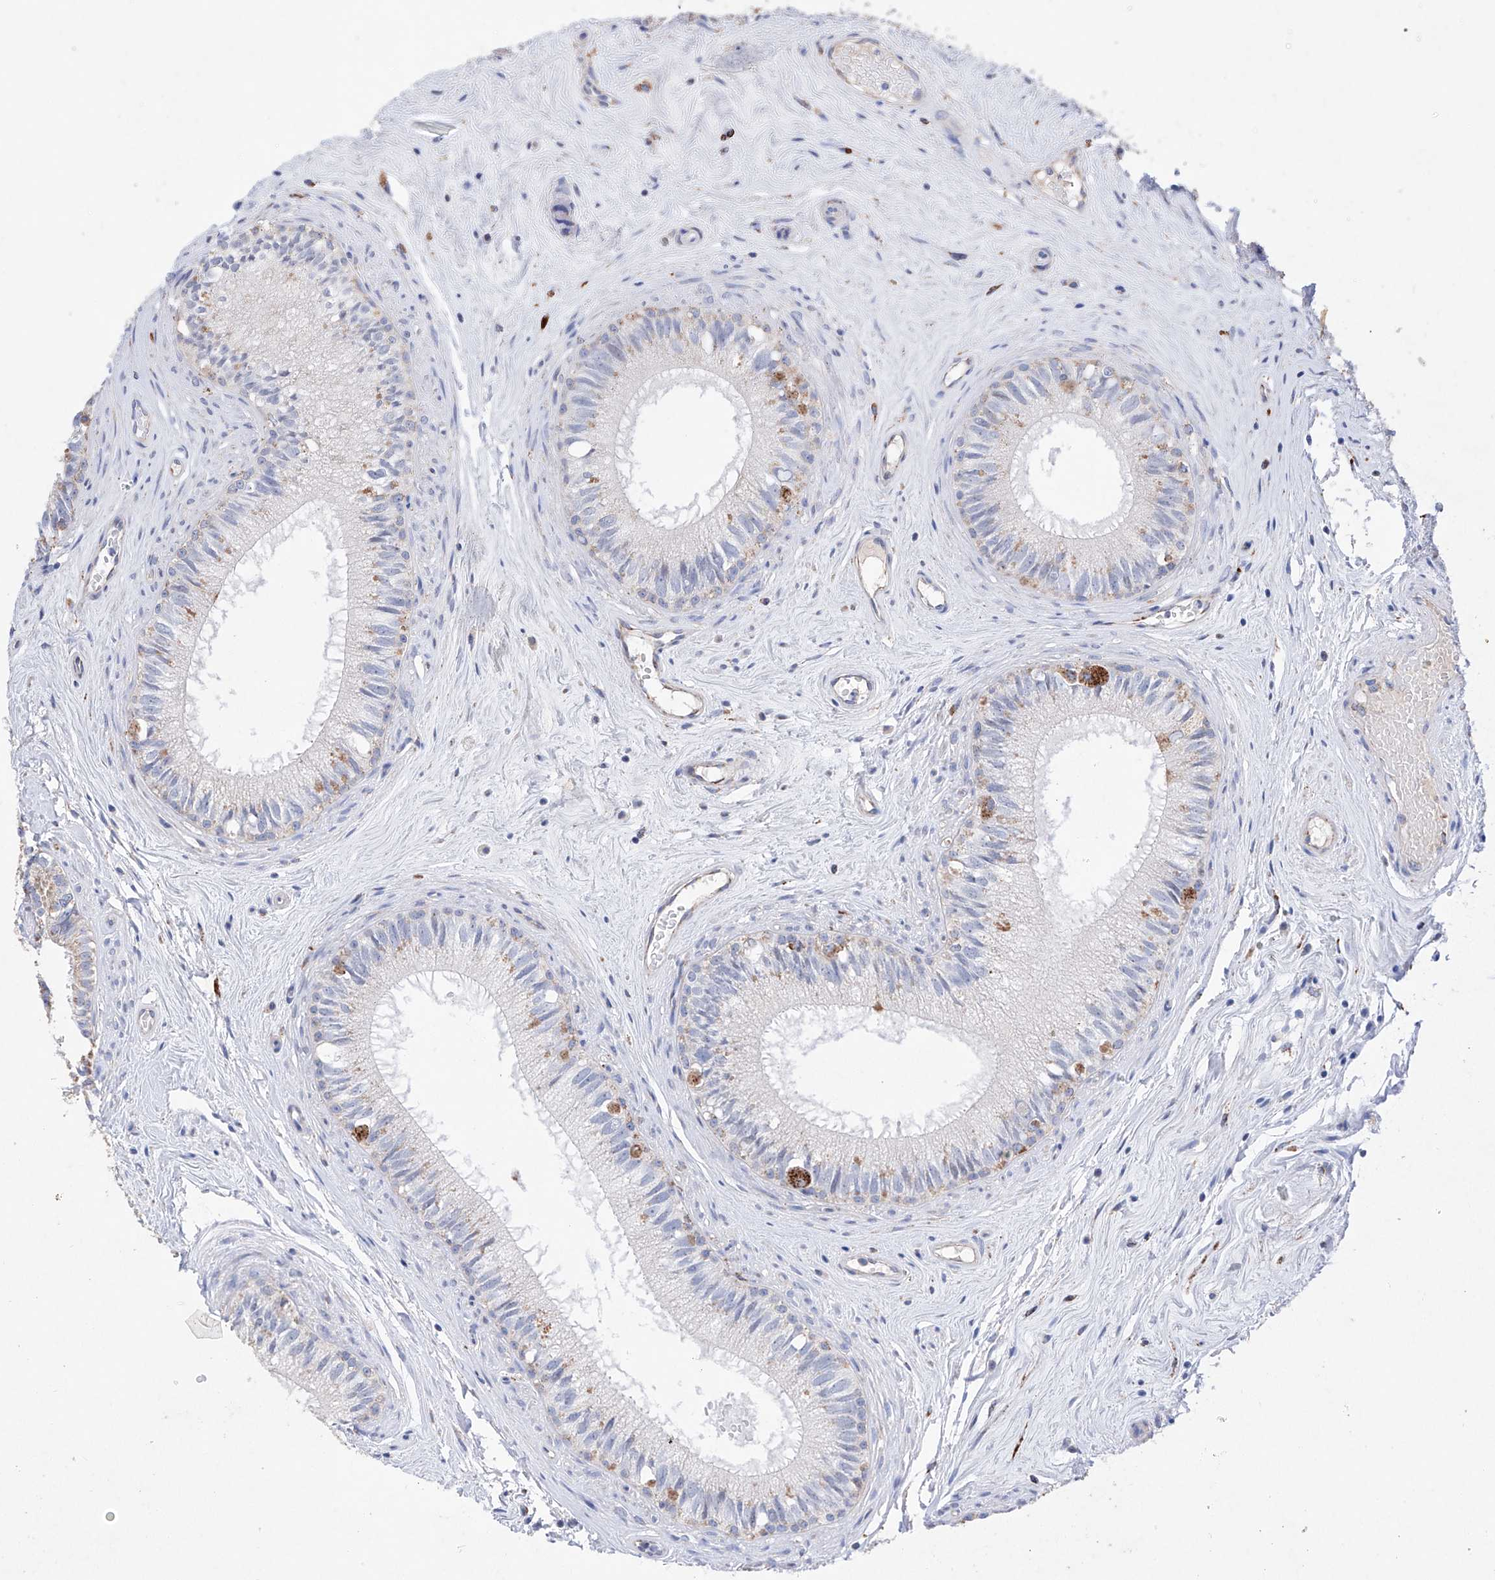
{"staining": {"intensity": "moderate", "quantity": "<25%", "location": "cytoplasmic/membranous"}, "tissue": "epididymis", "cell_type": "Glandular cells", "image_type": "normal", "snomed": [{"axis": "morphology", "description": "Normal tissue, NOS"}, {"axis": "topography", "description": "Epididymis"}], "caption": "This image exhibits immunohistochemistry staining of benign human epididymis, with low moderate cytoplasmic/membranous expression in about <25% of glandular cells.", "gene": "NRROS", "patient": {"sex": "male", "age": 71}}